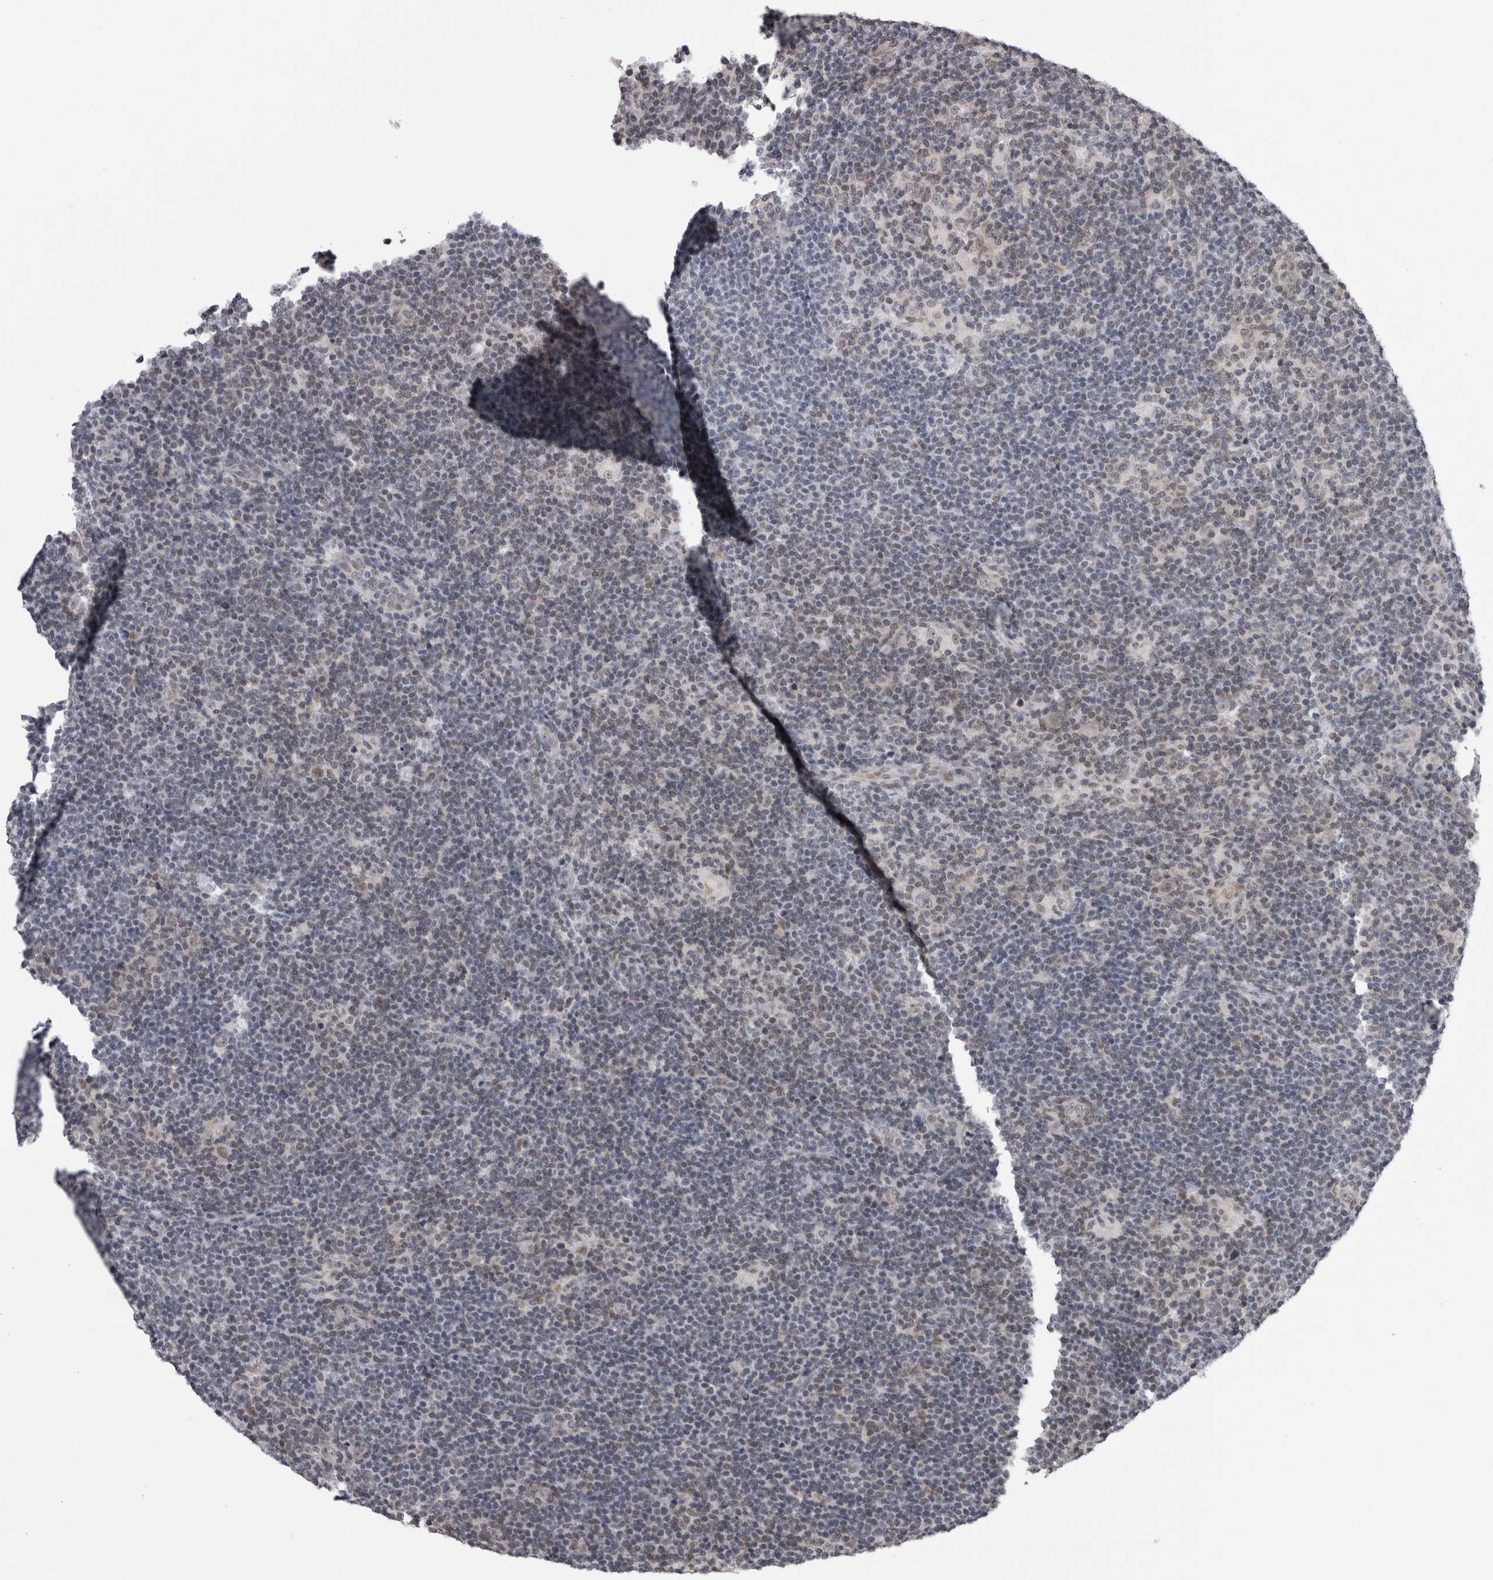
{"staining": {"intensity": "negative", "quantity": "none", "location": "none"}, "tissue": "lymphoma", "cell_type": "Tumor cells", "image_type": "cancer", "snomed": [{"axis": "morphology", "description": "Hodgkin's disease, NOS"}, {"axis": "topography", "description": "Lymph node"}], "caption": "Immunohistochemistry image of lymphoma stained for a protein (brown), which exhibits no staining in tumor cells.", "gene": "ZBTB11", "patient": {"sex": "female", "age": 57}}